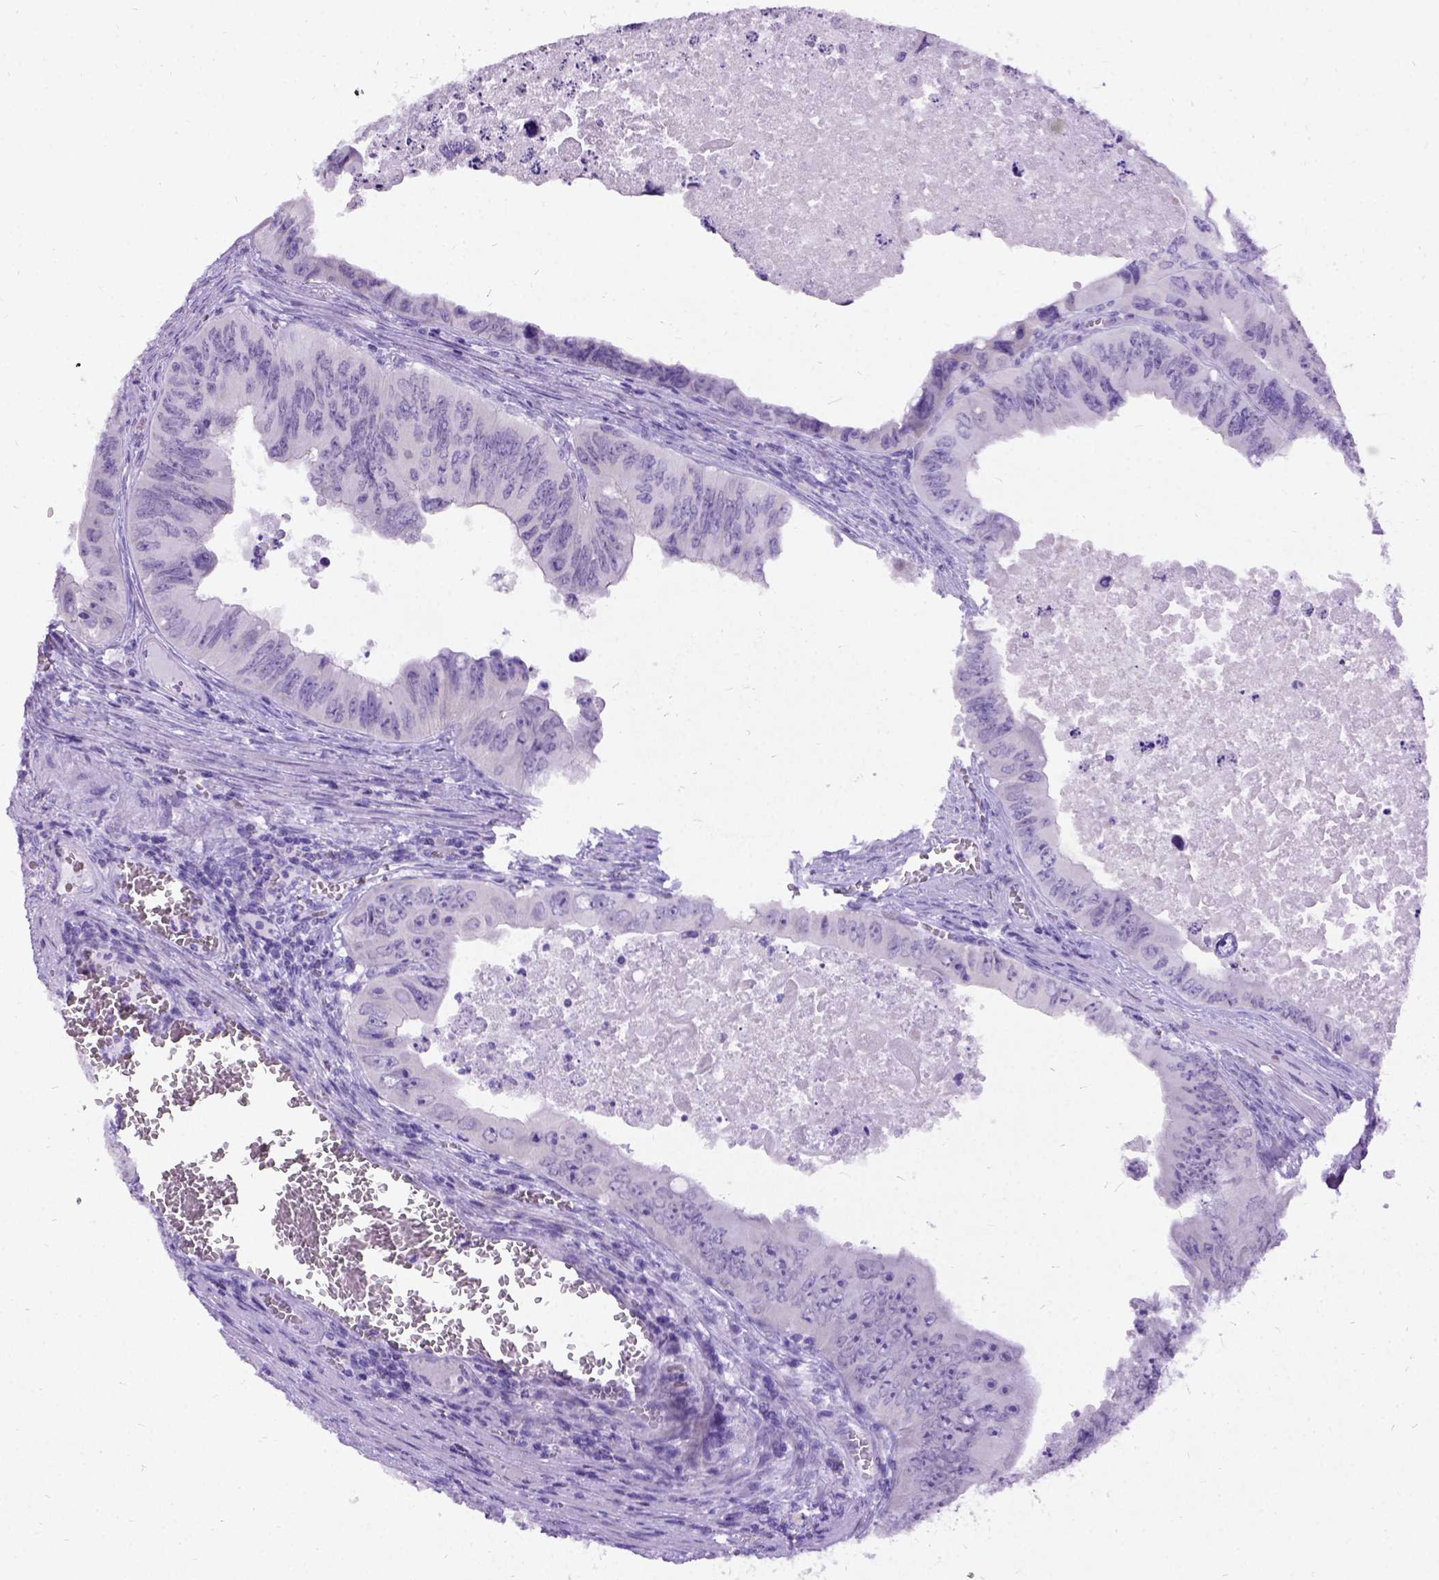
{"staining": {"intensity": "negative", "quantity": "none", "location": "none"}, "tissue": "colorectal cancer", "cell_type": "Tumor cells", "image_type": "cancer", "snomed": [{"axis": "morphology", "description": "Adenocarcinoma, NOS"}, {"axis": "topography", "description": "Colon"}], "caption": "Immunohistochemistry micrograph of colorectal adenocarcinoma stained for a protein (brown), which reveals no positivity in tumor cells.", "gene": "NEUROD4", "patient": {"sex": "female", "age": 84}}